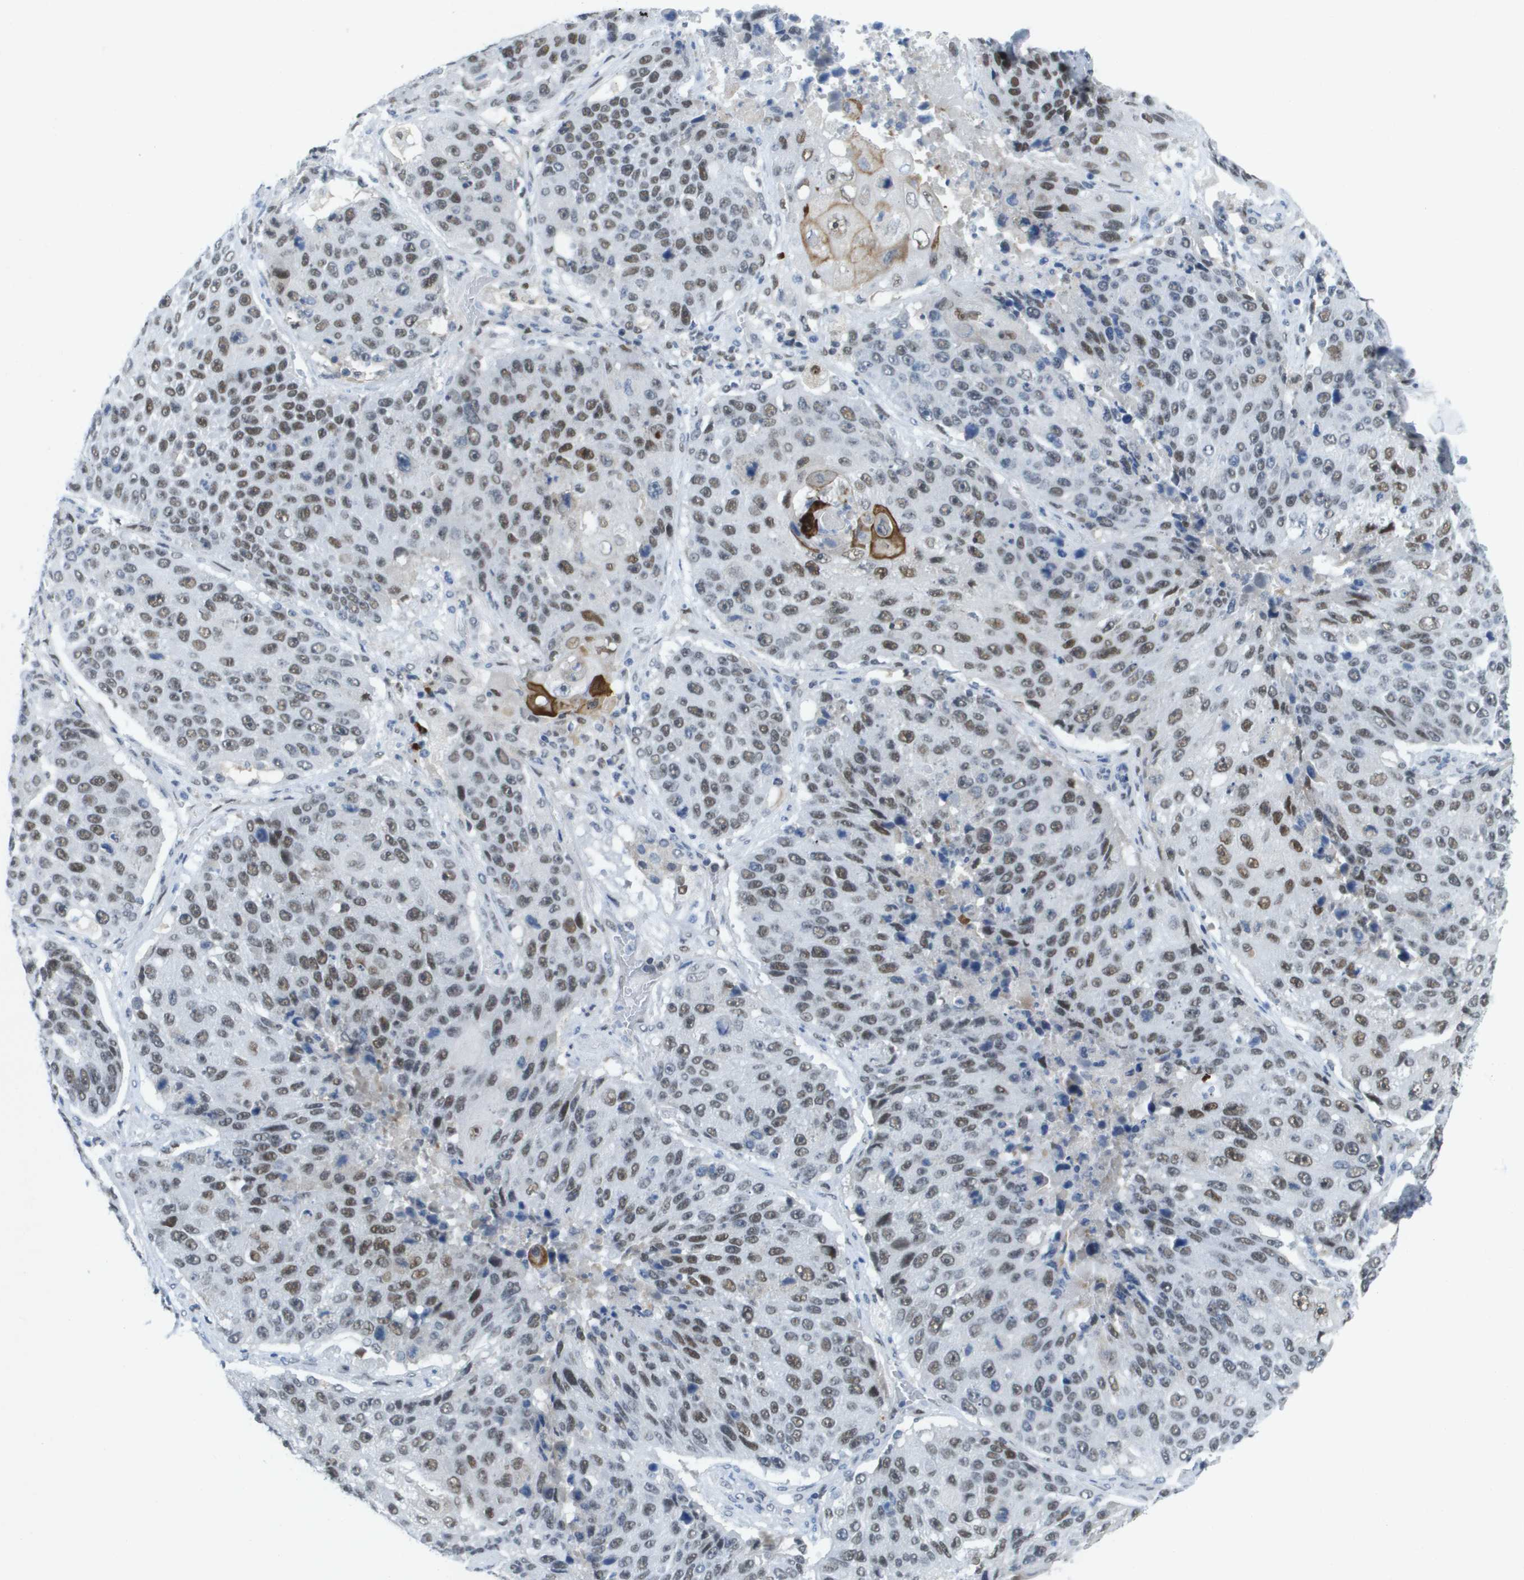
{"staining": {"intensity": "moderate", "quantity": ">75%", "location": "nuclear"}, "tissue": "lung cancer", "cell_type": "Tumor cells", "image_type": "cancer", "snomed": [{"axis": "morphology", "description": "Squamous cell carcinoma, NOS"}, {"axis": "topography", "description": "Lung"}], "caption": "High-magnification brightfield microscopy of lung cancer stained with DAB (brown) and counterstained with hematoxylin (blue). tumor cells exhibit moderate nuclear expression is present in approximately>75% of cells. (IHC, brightfield microscopy, high magnification).", "gene": "TP53RK", "patient": {"sex": "male", "age": 61}}